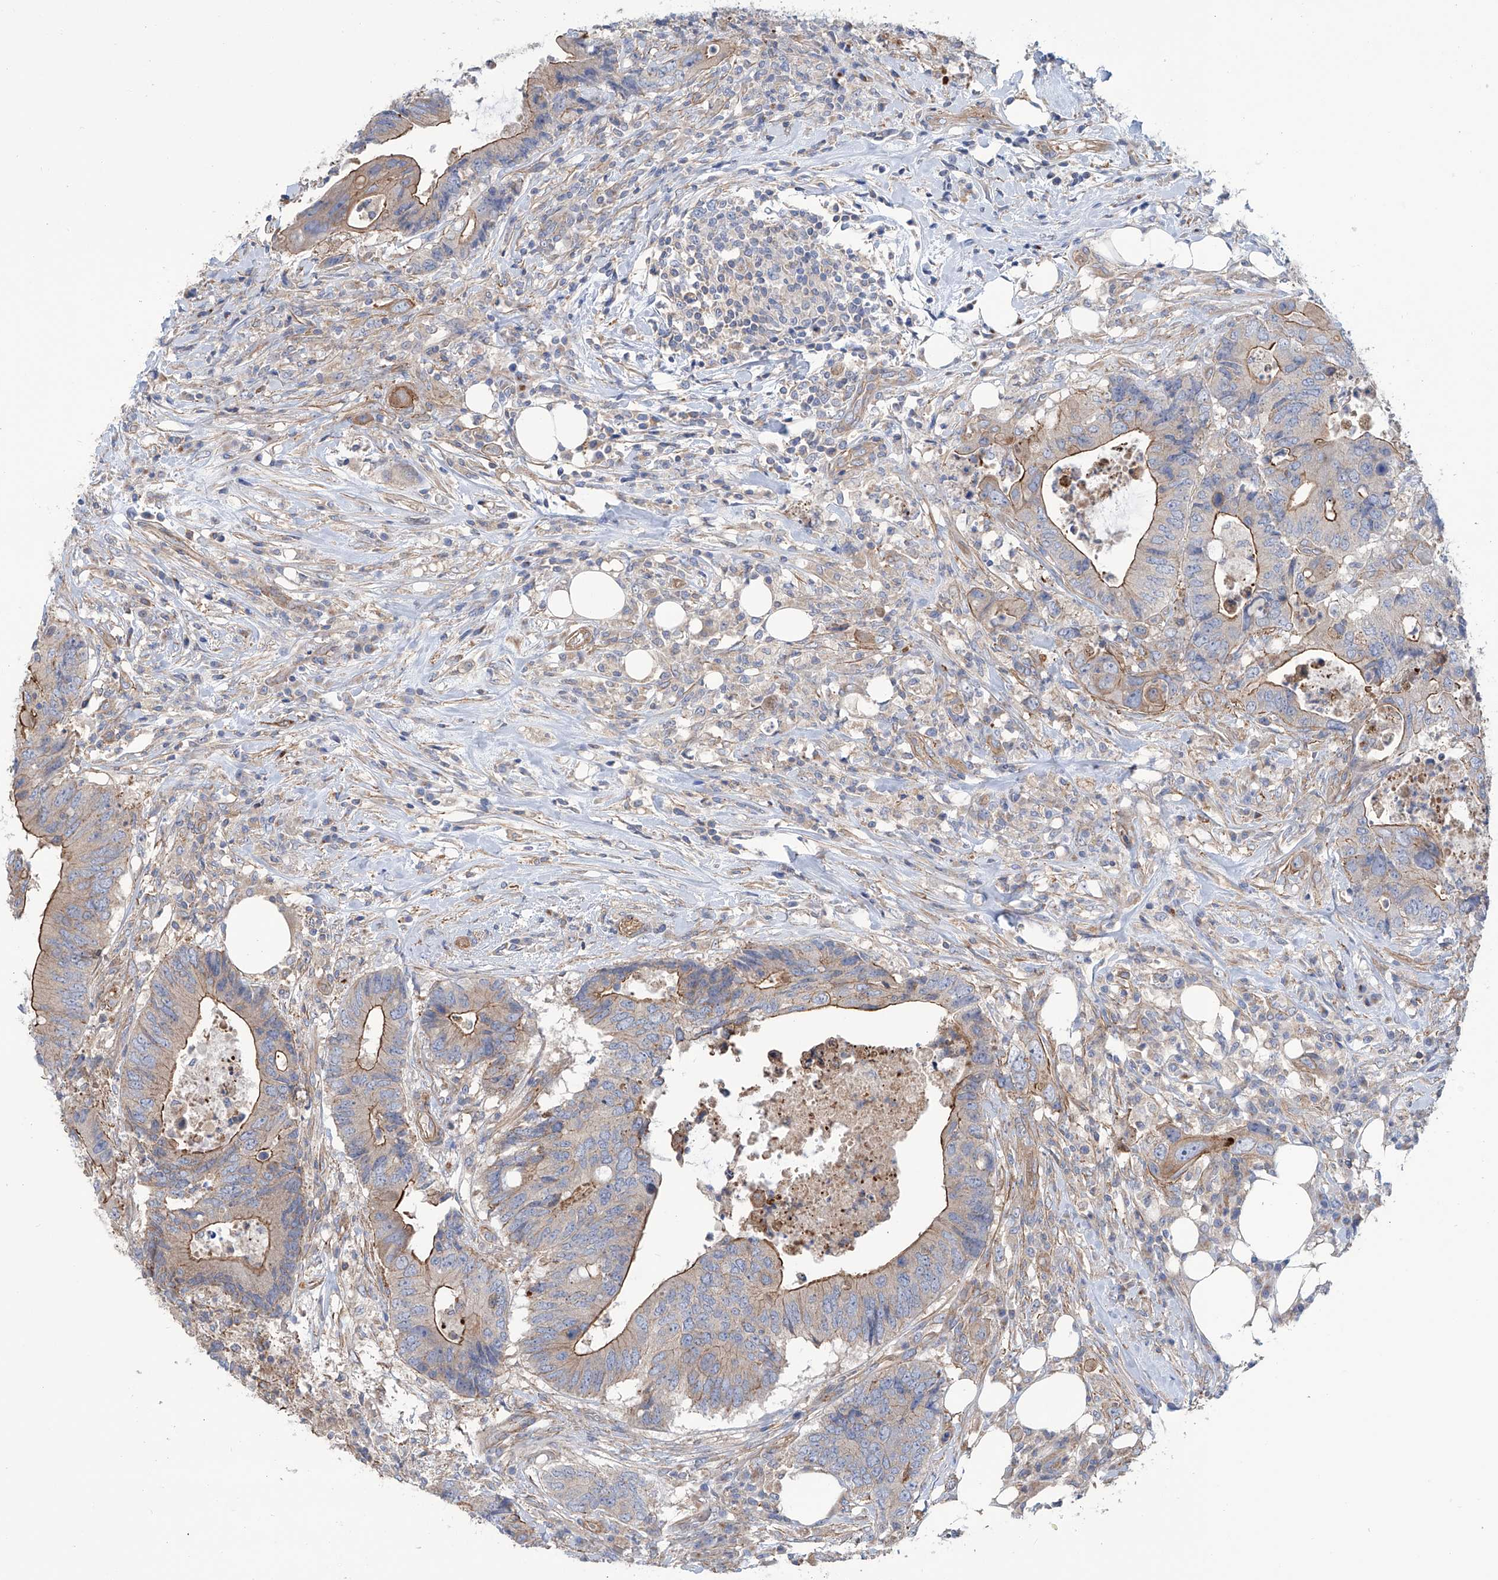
{"staining": {"intensity": "strong", "quantity": "25%-75%", "location": "cytoplasmic/membranous"}, "tissue": "colorectal cancer", "cell_type": "Tumor cells", "image_type": "cancer", "snomed": [{"axis": "morphology", "description": "Adenocarcinoma, NOS"}, {"axis": "topography", "description": "Colon"}], "caption": "Adenocarcinoma (colorectal) tissue shows strong cytoplasmic/membranous positivity in approximately 25%-75% of tumor cells", "gene": "TMEM209", "patient": {"sex": "male", "age": 71}}